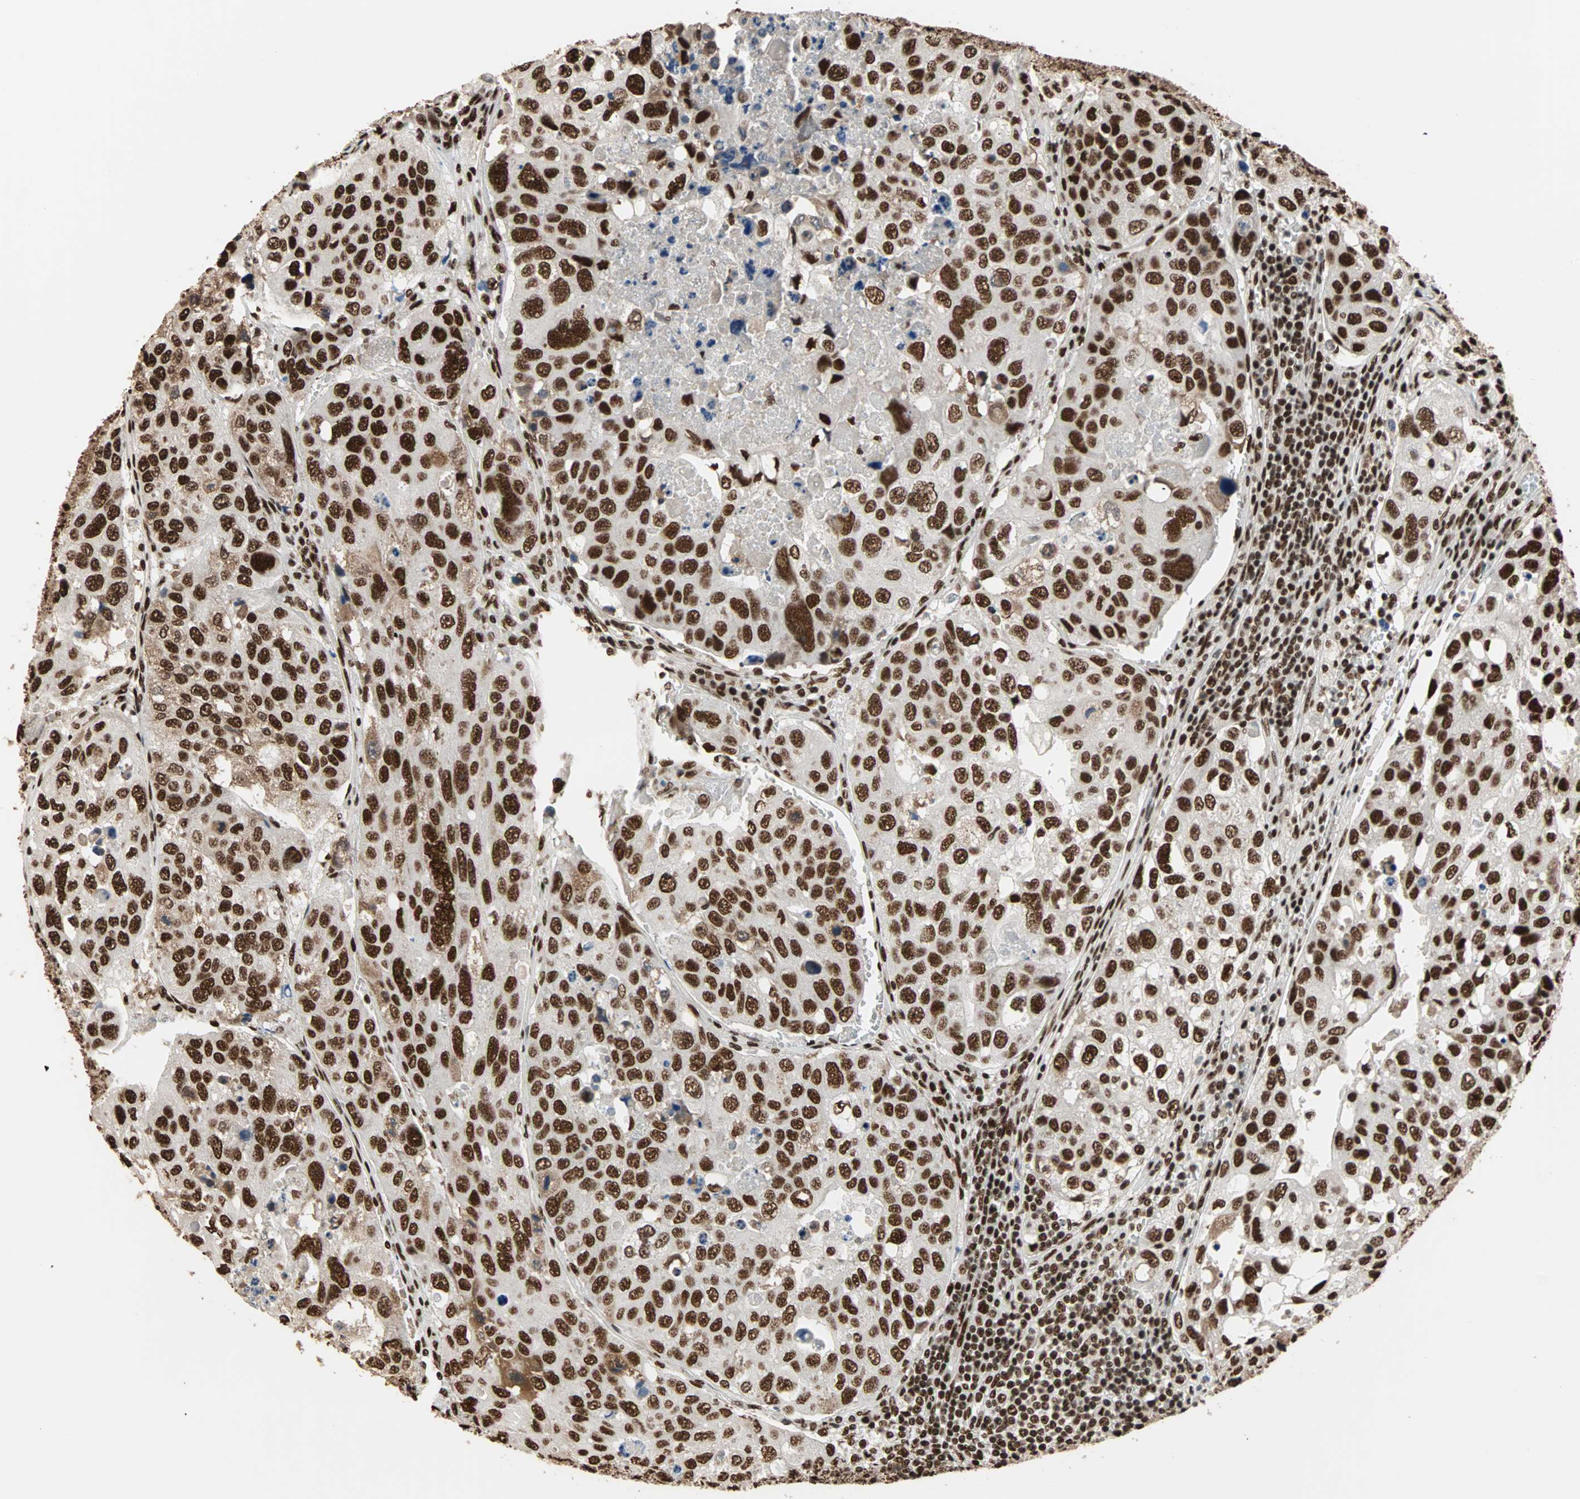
{"staining": {"intensity": "strong", "quantity": ">75%", "location": "nuclear"}, "tissue": "urothelial cancer", "cell_type": "Tumor cells", "image_type": "cancer", "snomed": [{"axis": "morphology", "description": "Urothelial carcinoma, High grade"}, {"axis": "topography", "description": "Lymph node"}, {"axis": "topography", "description": "Urinary bladder"}], "caption": "Human urothelial cancer stained for a protein (brown) displays strong nuclear positive positivity in about >75% of tumor cells.", "gene": "ILF2", "patient": {"sex": "male", "age": 51}}